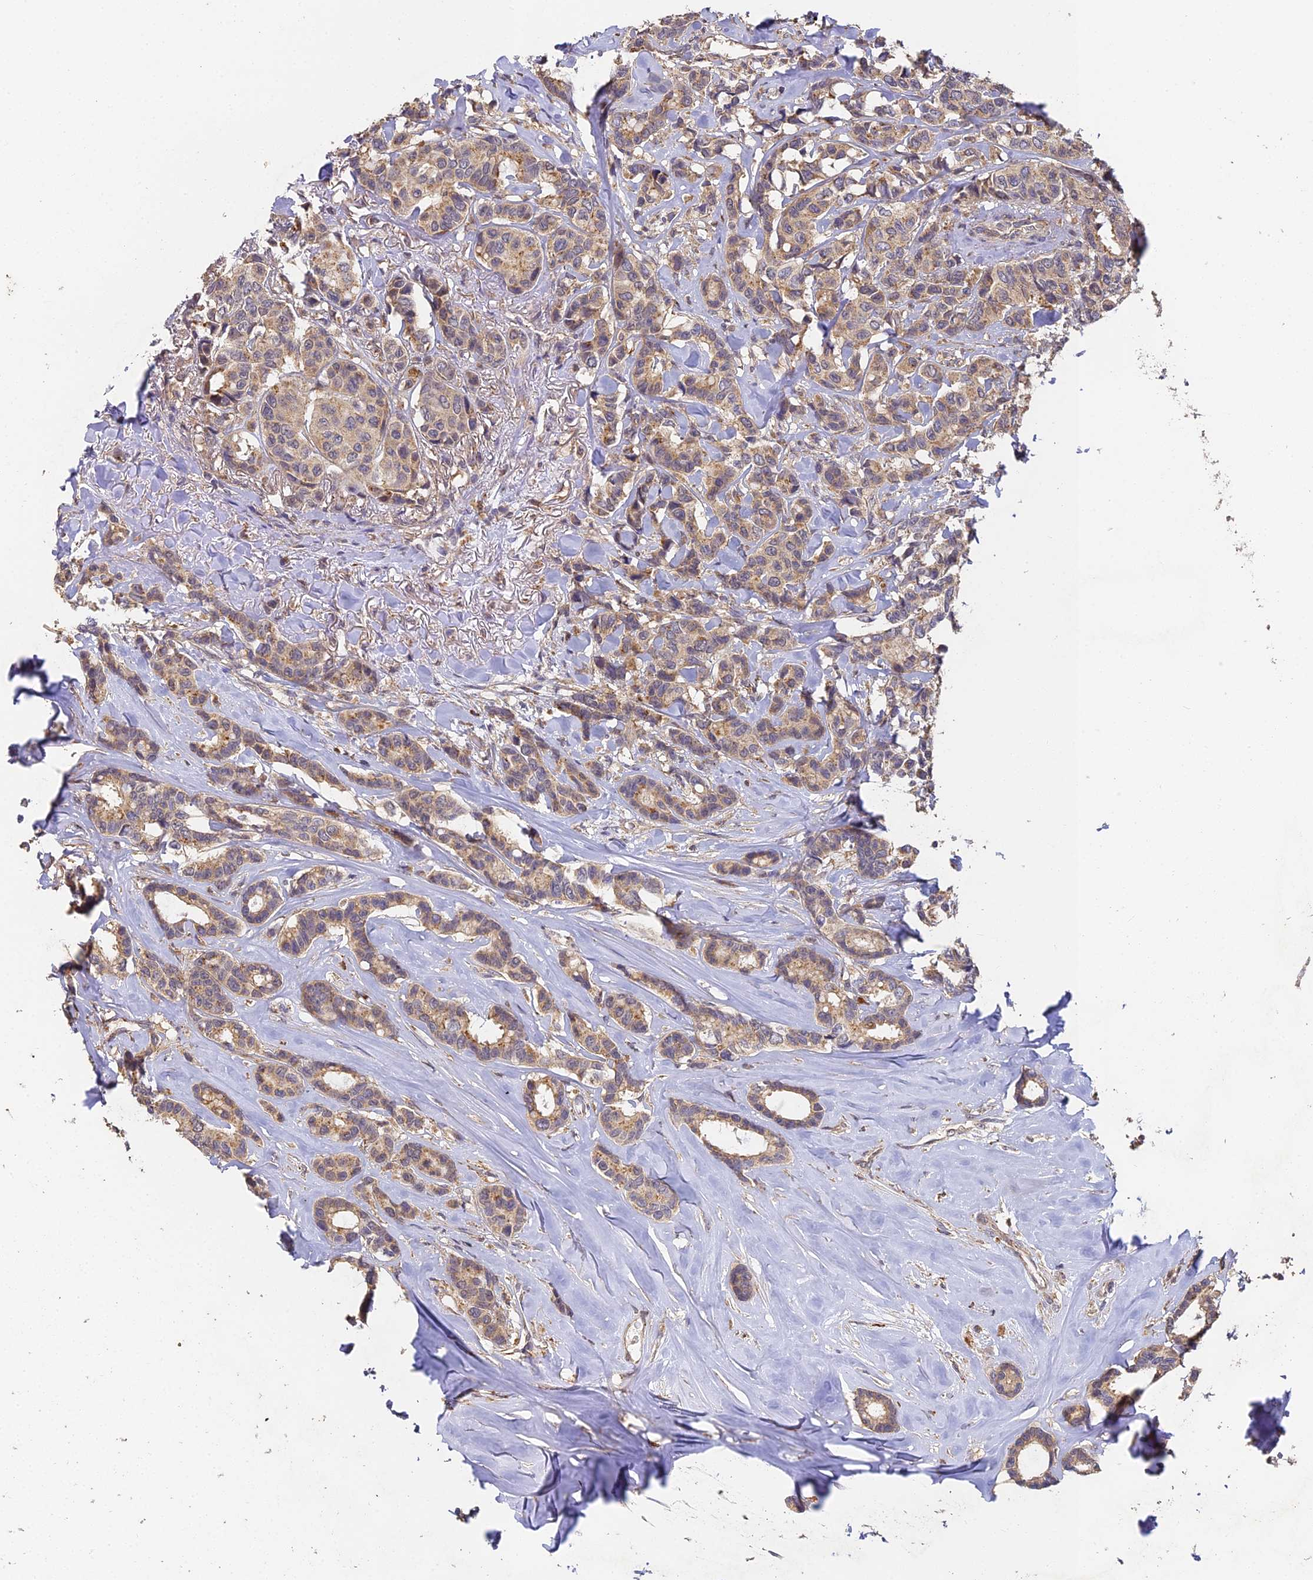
{"staining": {"intensity": "moderate", "quantity": ">75%", "location": "cytoplasmic/membranous"}, "tissue": "breast cancer", "cell_type": "Tumor cells", "image_type": "cancer", "snomed": [{"axis": "morphology", "description": "Duct carcinoma"}, {"axis": "topography", "description": "Breast"}], "caption": "Immunohistochemistry (IHC) staining of breast cancer (intraductal carcinoma), which demonstrates medium levels of moderate cytoplasmic/membranous staining in about >75% of tumor cells indicating moderate cytoplasmic/membranous protein positivity. The staining was performed using DAB (3,3'-diaminobenzidine) (brown) for protein detection and nuclei were counterstained in hematoxylin (blue).", "gene": "YAE1", "patient": {"sex": "female", "age": 87}}